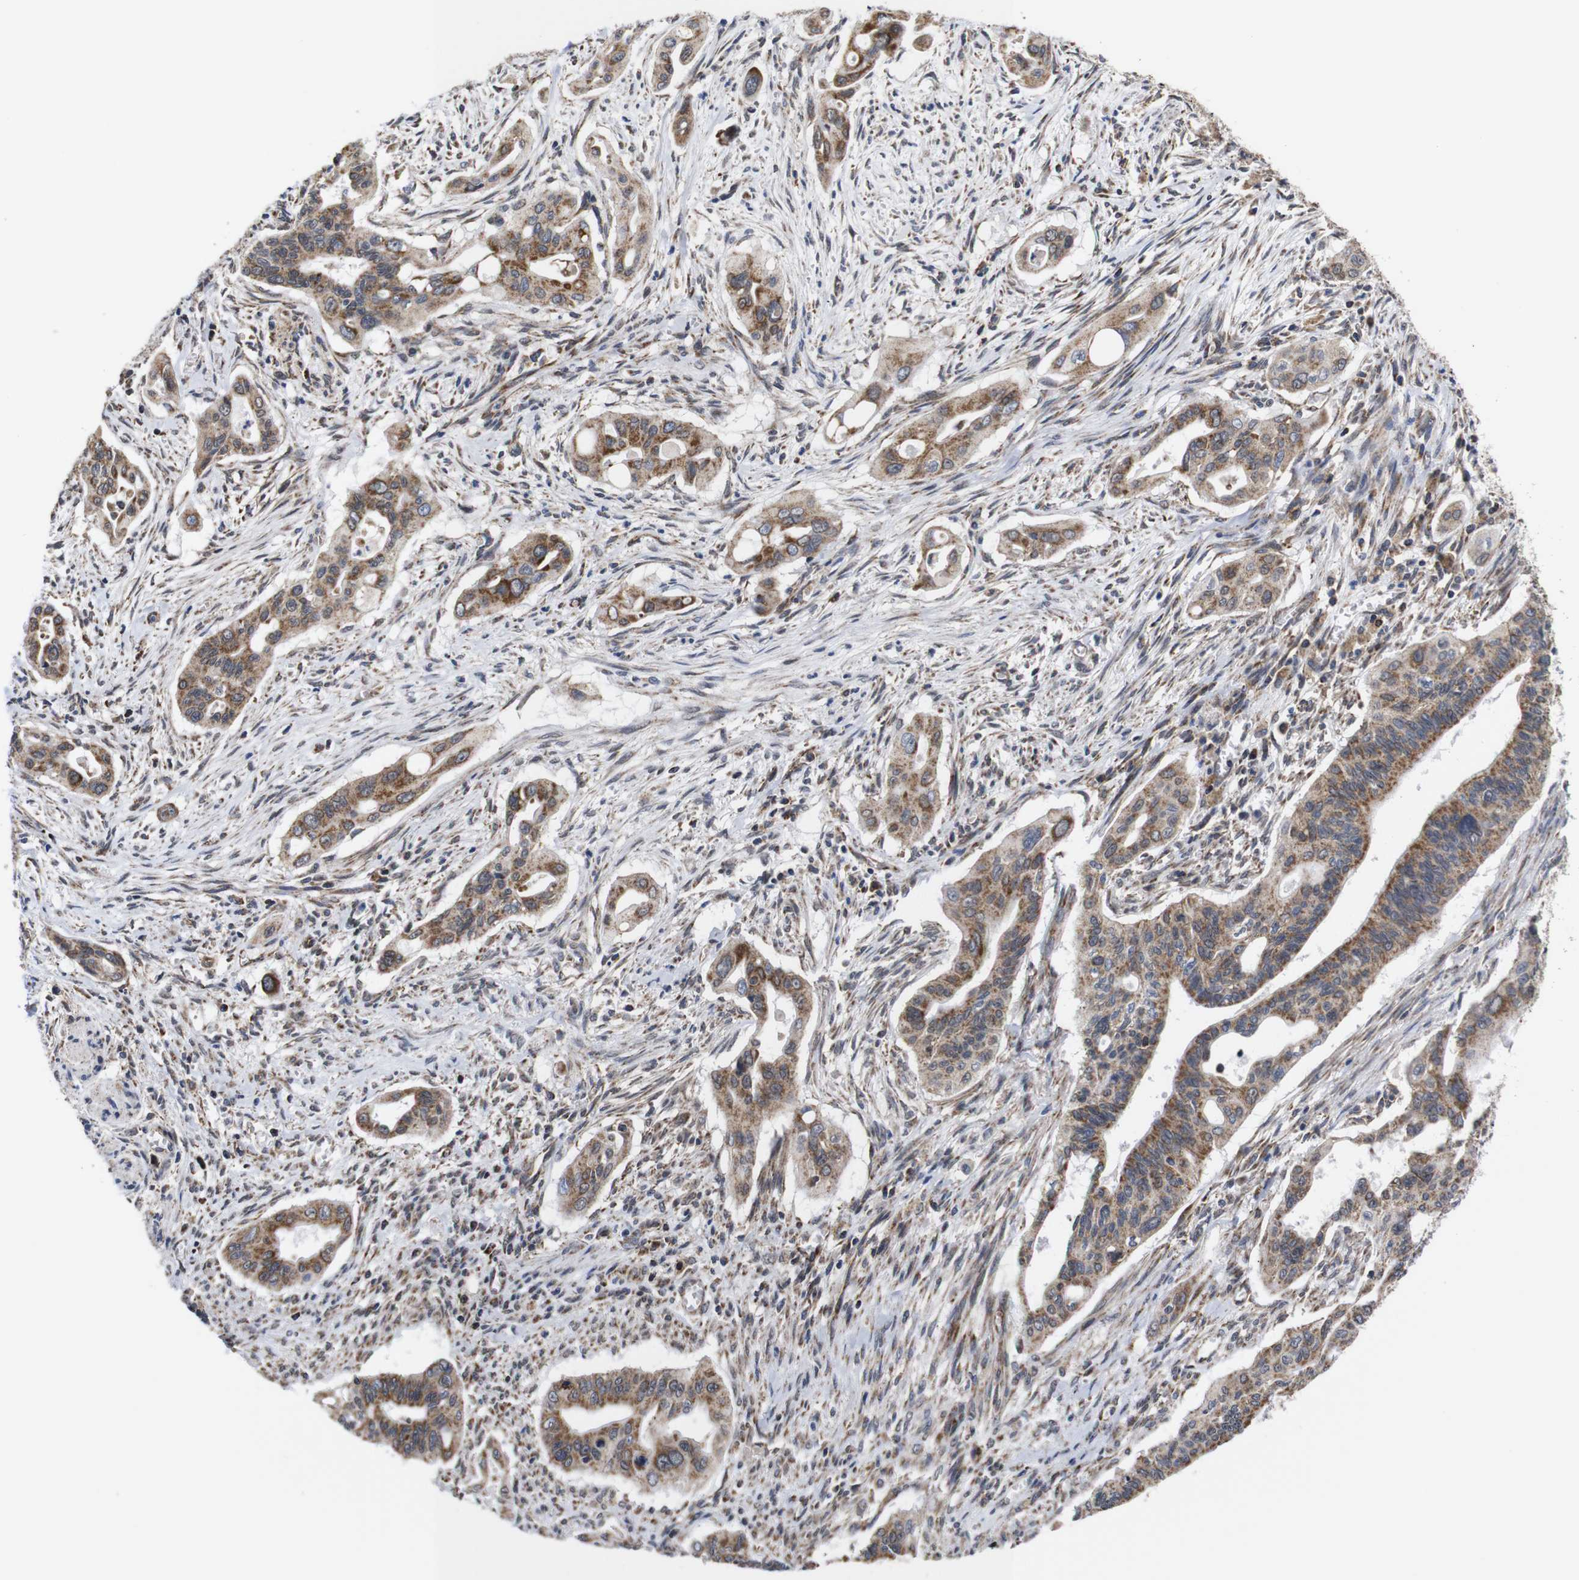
{"staining": {"intensity": "moderate", "quantity": ">75%", "location": "cytoplasmic/membranous"}, "tissue": "pancreatic cancer", "cell_type": "Tumor cells", "image_type": "cancer", "snomed": [{"axis": "morphology", "description": "Adenocarcinoma, NOS"}, {"axis": "topography", "description": "Pancreas"}], "caption": "Pancreatic cancer stained with DAB (3,3'-diaminobenzidine) IHC displays medium levels of moderate cytoplasmic/membranous staining in approximately >75% of tumor cells.", "gene": "C17orf80", "patient": {"sex": "male", "age": 77}}